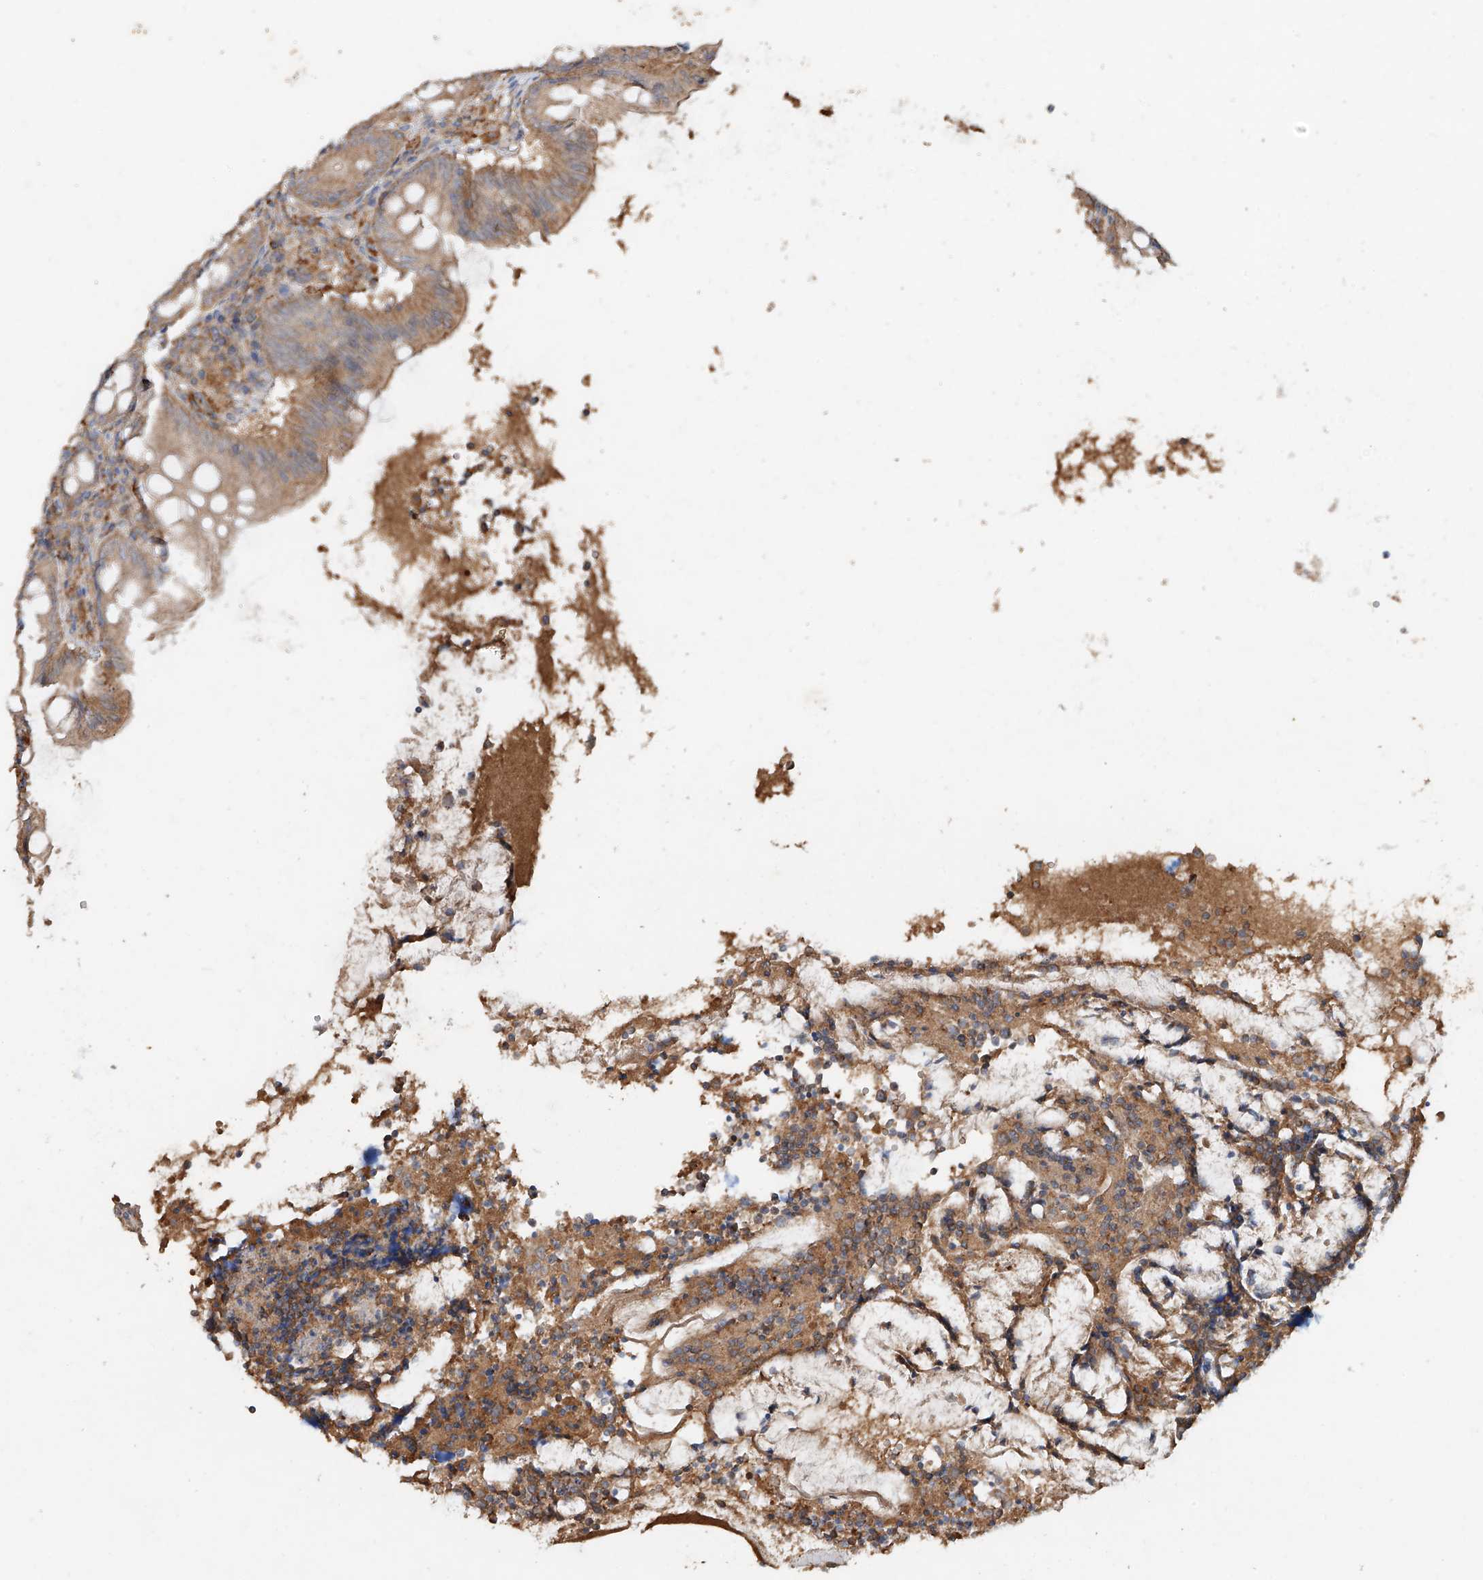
{"staining": {"intensity": "weak", "quantity": ">75%", "location": "cytoplasmic/membranous"}, "tissue": "appendix", "cell_type": "Glandular cells", "image_type": "normal", "snomed": [{"axis": "morphology", "description": "Normal tissue, NOS"}, {"axis": "topography", "description": "Appendix"}], "caption": "Glandular cells demonstrate low levels of weak cytoplasmic/membranous staining in about >75% of cells in normal appendix.", "gene": "GNB1L", "patient": {"sex": "female", "age": 54}}